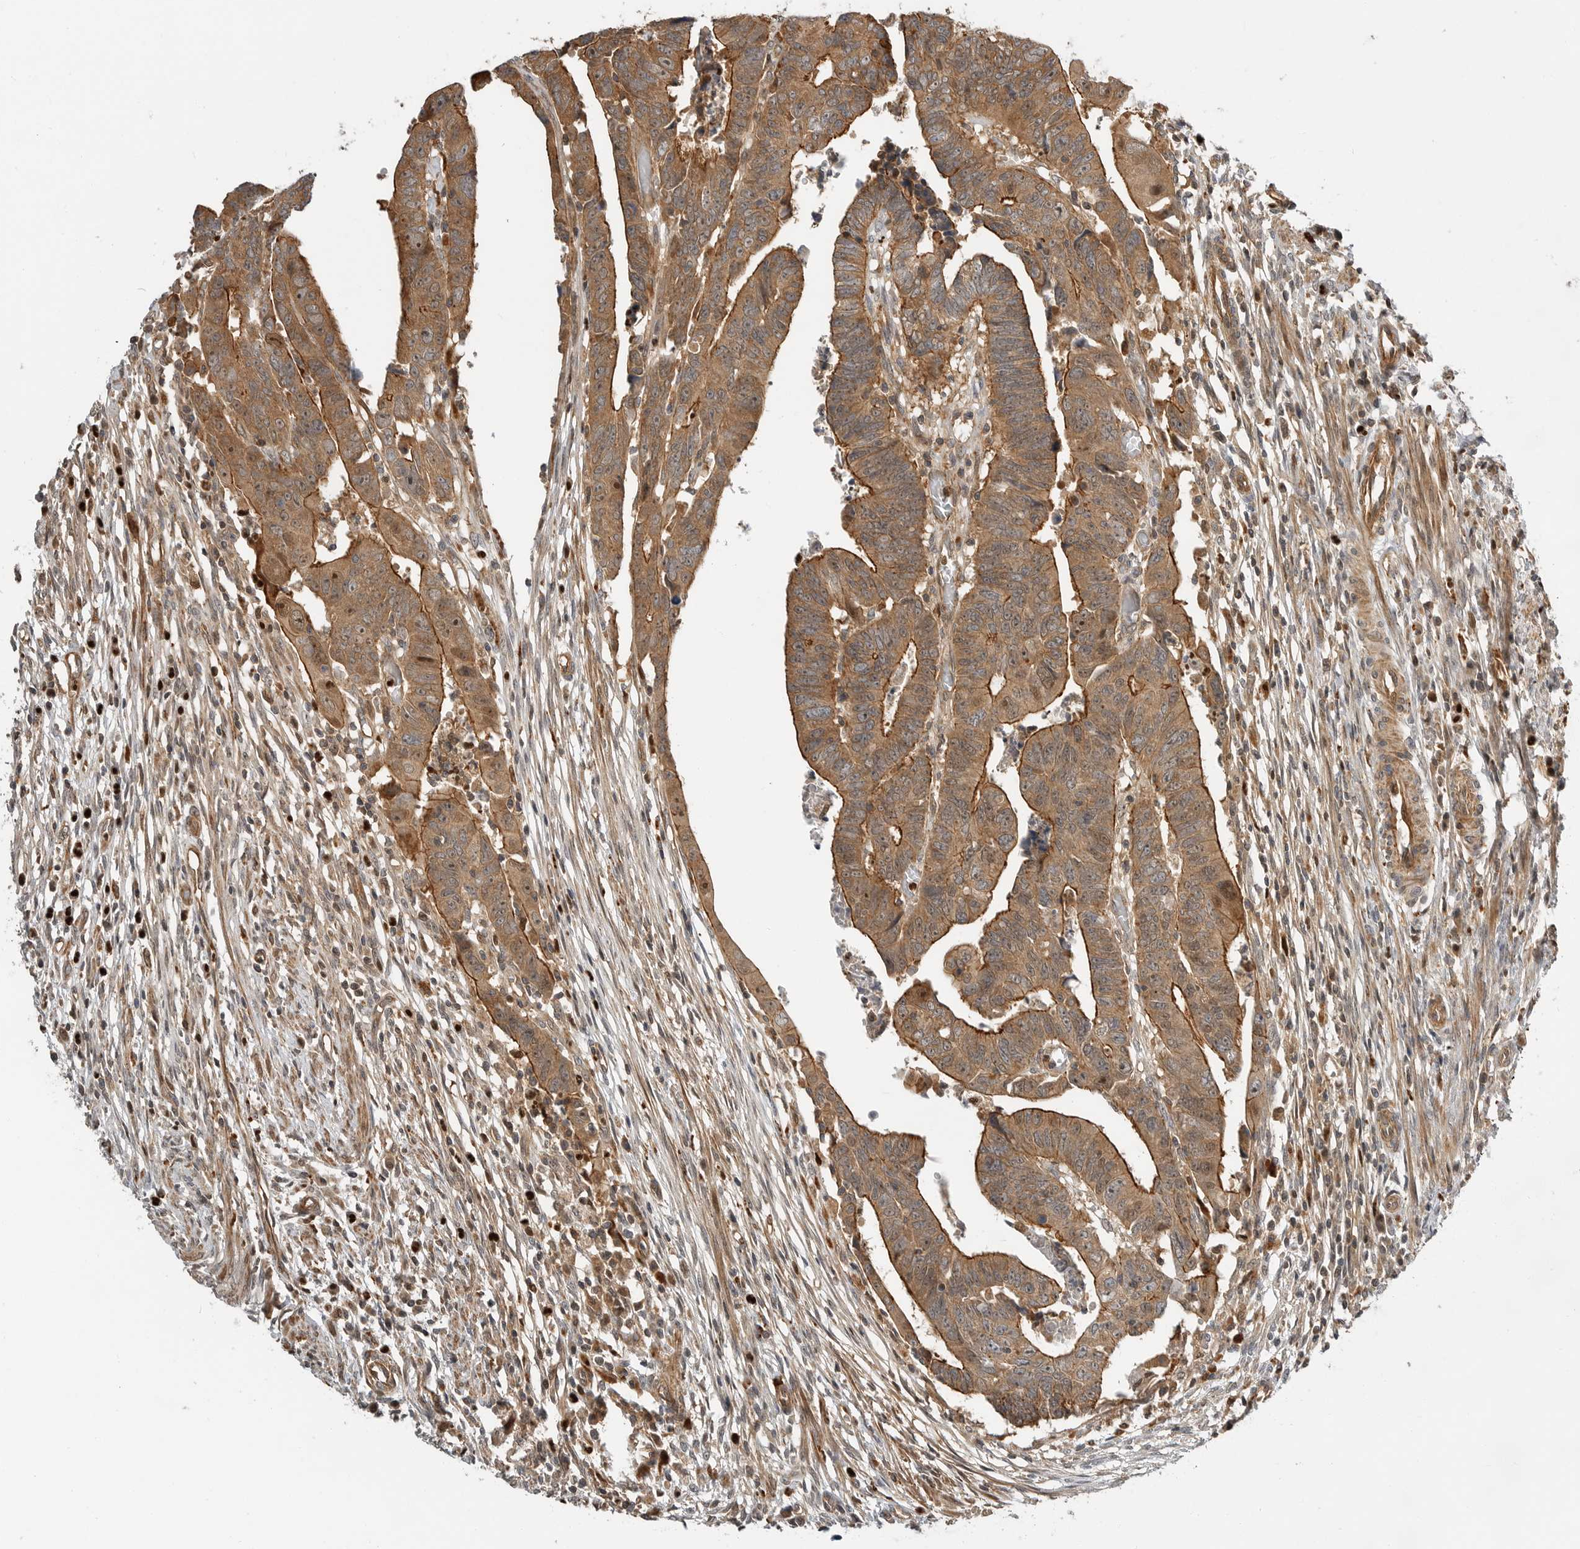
{"staining": {"intensity": "moderate", "quantity": ">75%", "location": "cytoplasmic/membranous,nuclear"}, "tissue": "colorectal cancer", "cell_type": "Tumor cells", "image_type": "cancer", "snomed": [{"axis": "morphology", "description": "Adenocarcinoma, NOS"}, {"axis": "topography", "description": "Rectum"}], "caption": "Immunohistochemical staining of adenocarcinoma (colorectal) displays moderate cytoplasmic/membranous and nuclear protein staining in approximately >75% of tumor cells.", "gene": "STRAP", "patient": {"sex": "female", "age": 65}}